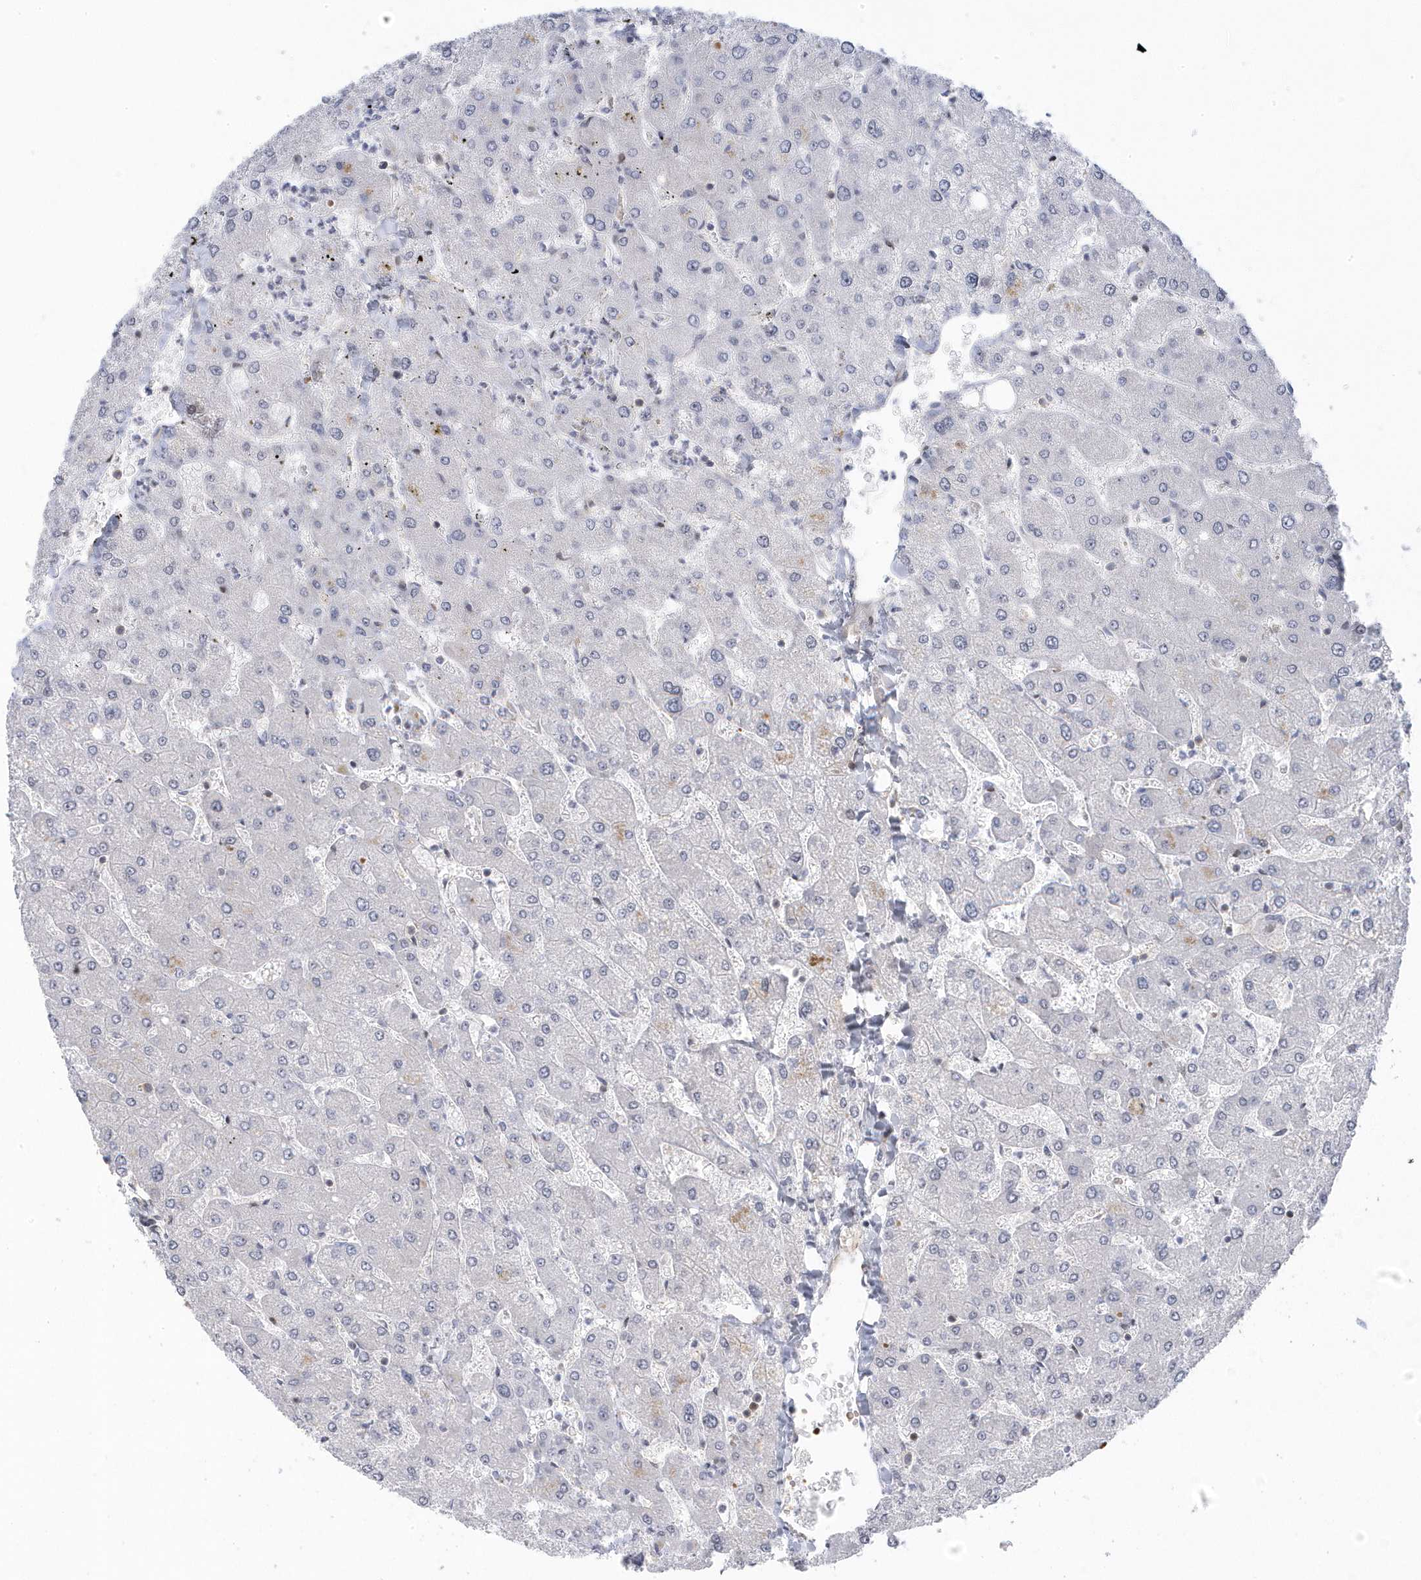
{"staining": {"intensity": "negative", "quantity": "none", "location": "none"}, "tissue": "liver", "cell_type": "Cholangiocytes", "image_type": "normal", "snomed": [{"axis": "morphology", "description": "Normal tissue, NOS"}, {"axis": "topography", "description": "Liver"}], "caption": "The histopathology image demonstrates no significant staining in cholangiocytes of liver.", "gene": "MAP7D3", "patient": {"sex": "male", "age": 55}}